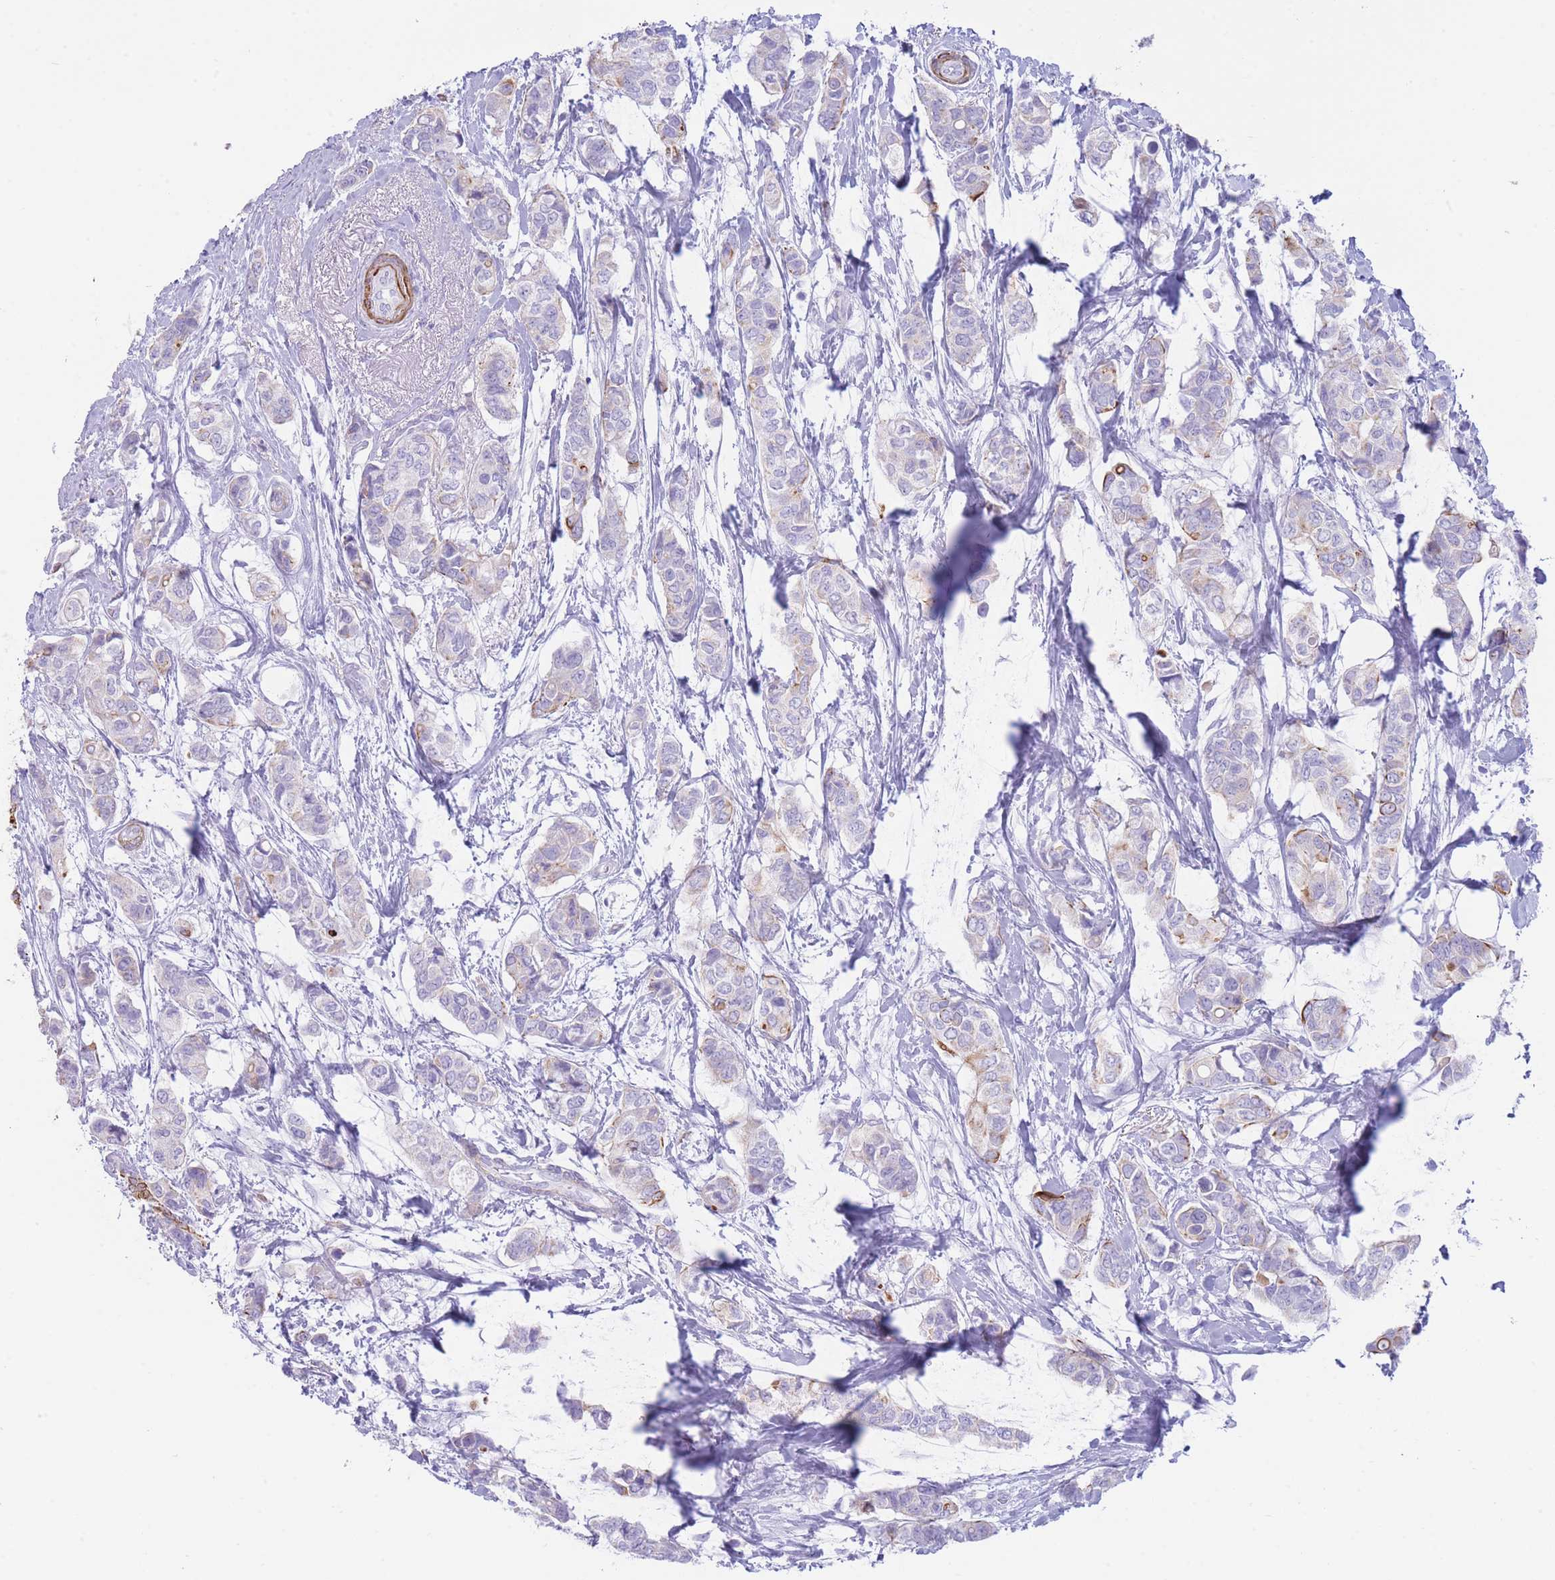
{"staining": {"intensity": "weak", "quantity": "<25%", "location": "cytoplasmic/membranous"}, "tissue": "breast cancer", "cell_type": "Tumor cells", "image_type": "cancer", "snomed": [{"axis": "morphology", "description": "Lobular carcinoma"}, {"axis": "topography", "description": "Breast"}], "caption": "Tumor cells are negative for protein expression in human lobular carcinoma (breast).", "gene": "VWA8", "patient": {"sex": "female", "age": 51}}